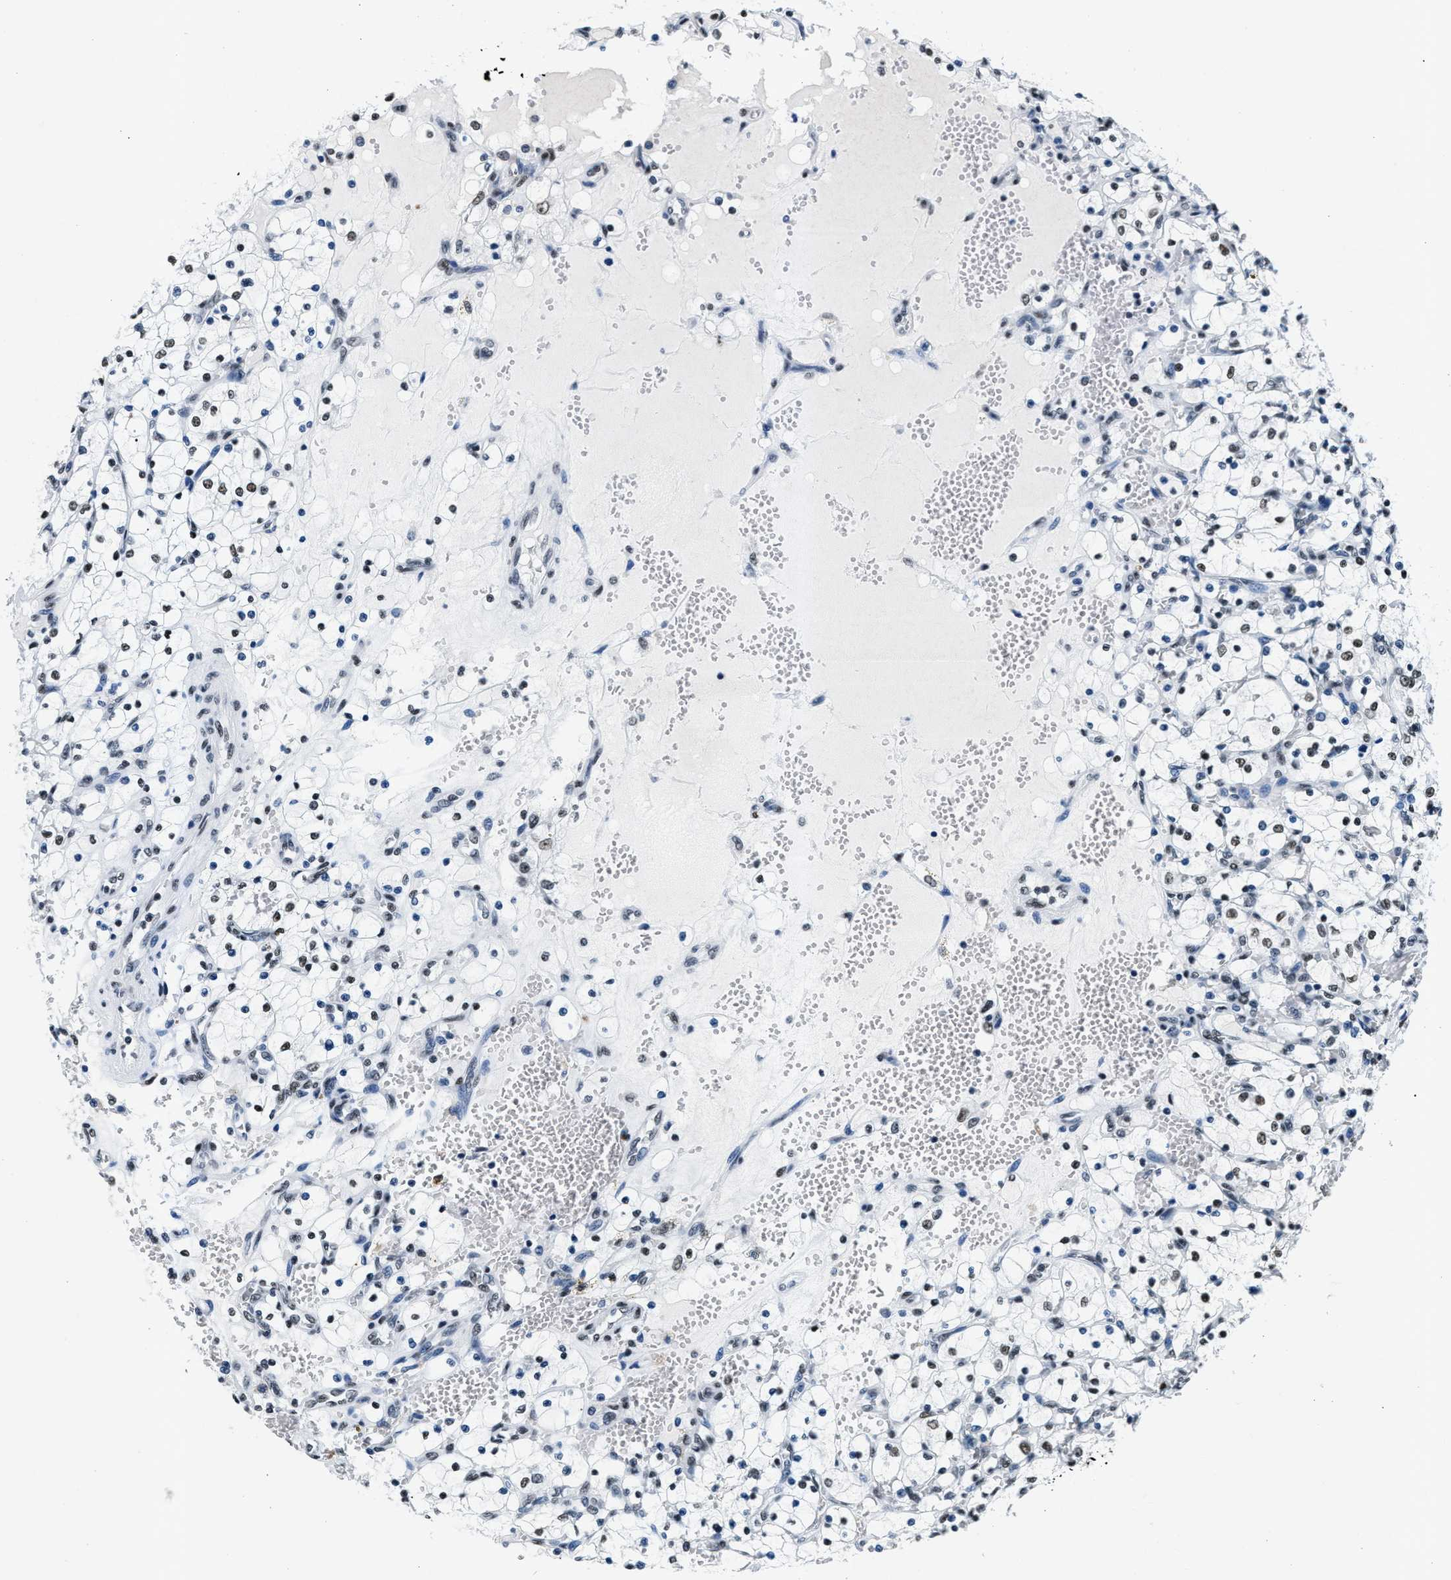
{"staining": {"intensity": "moderate", "quantity": "<25%", "location": "nuclear"}, "tissue": "renal cancer", "cell_type": "Tumor cells", "image_type": "cancer", "snomed": [{"axis": "morphology", "description": "Adenocarcinoma, NOS"}, {"axis": "topography", "description": "Kidney"}], "caption": "Renal cancer (adenocarcinoma) tissue exhibits moderate nuclear staining in about <25% of tumor cells", "gene": "ATF2", "patient": {"sex": "female", "age": 69}}